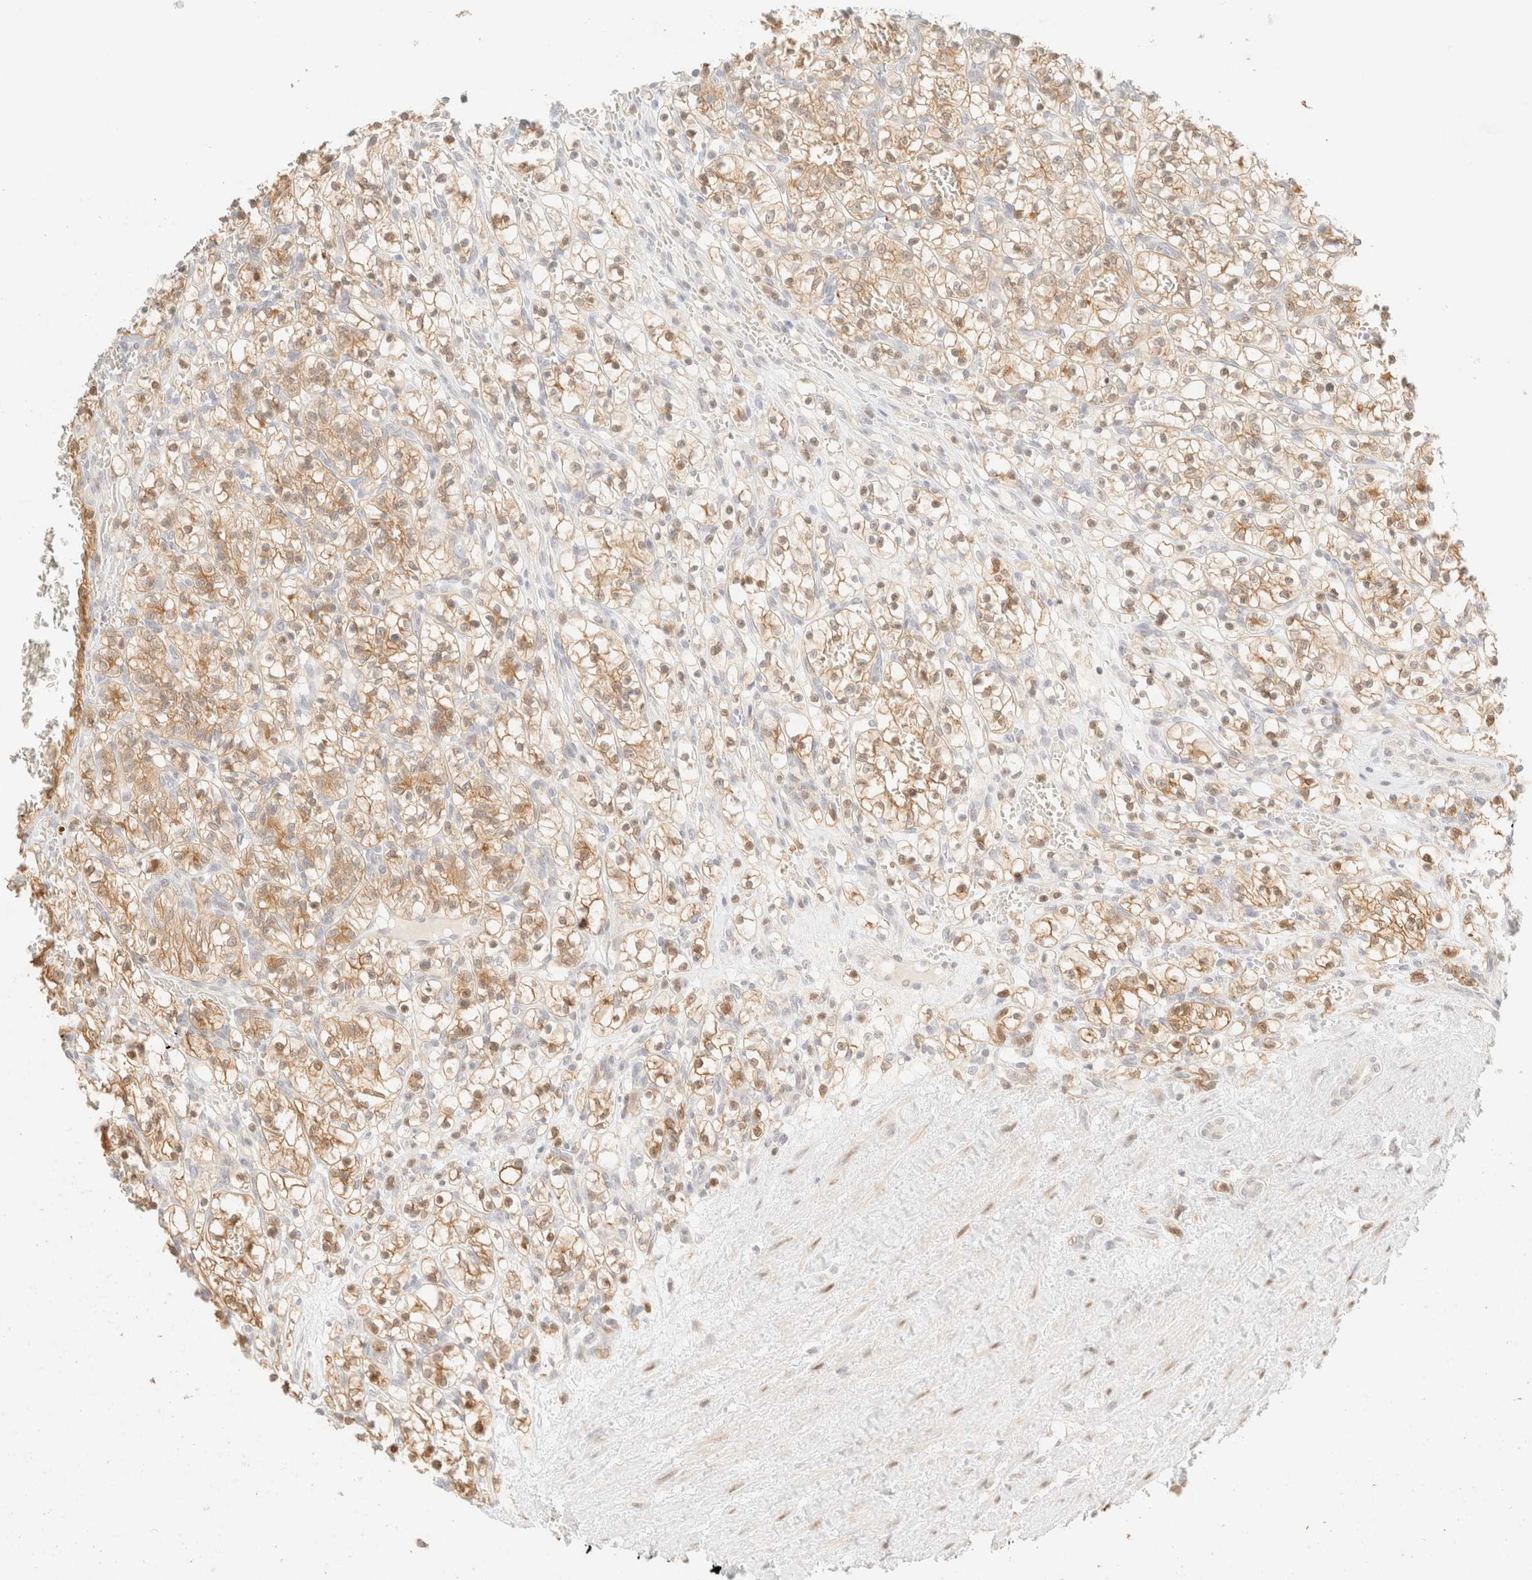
{"staining": {"intensity": "moderate", "quantity": ">75%", "location": "cytoplasmic/membranous"}, "tissue": "renal cancer", "cell_type": "Tumor cells", "image_type": "cancer", "snomed": [{"axis": "morphology", "description": "Adenocarcinoma, NOS"}, {"axis": "topography", "description": "Kidney"}], "caption": "This histopathology image demonstrates immunohistochemistry (IHC) staining of human adenocarcinoma (renal), with medium moderate cytoplasmic/membranous positivity in about >75% of tumor cells.", "gene": "TSR1", "patient": {"sex": "female", "age": 57}}